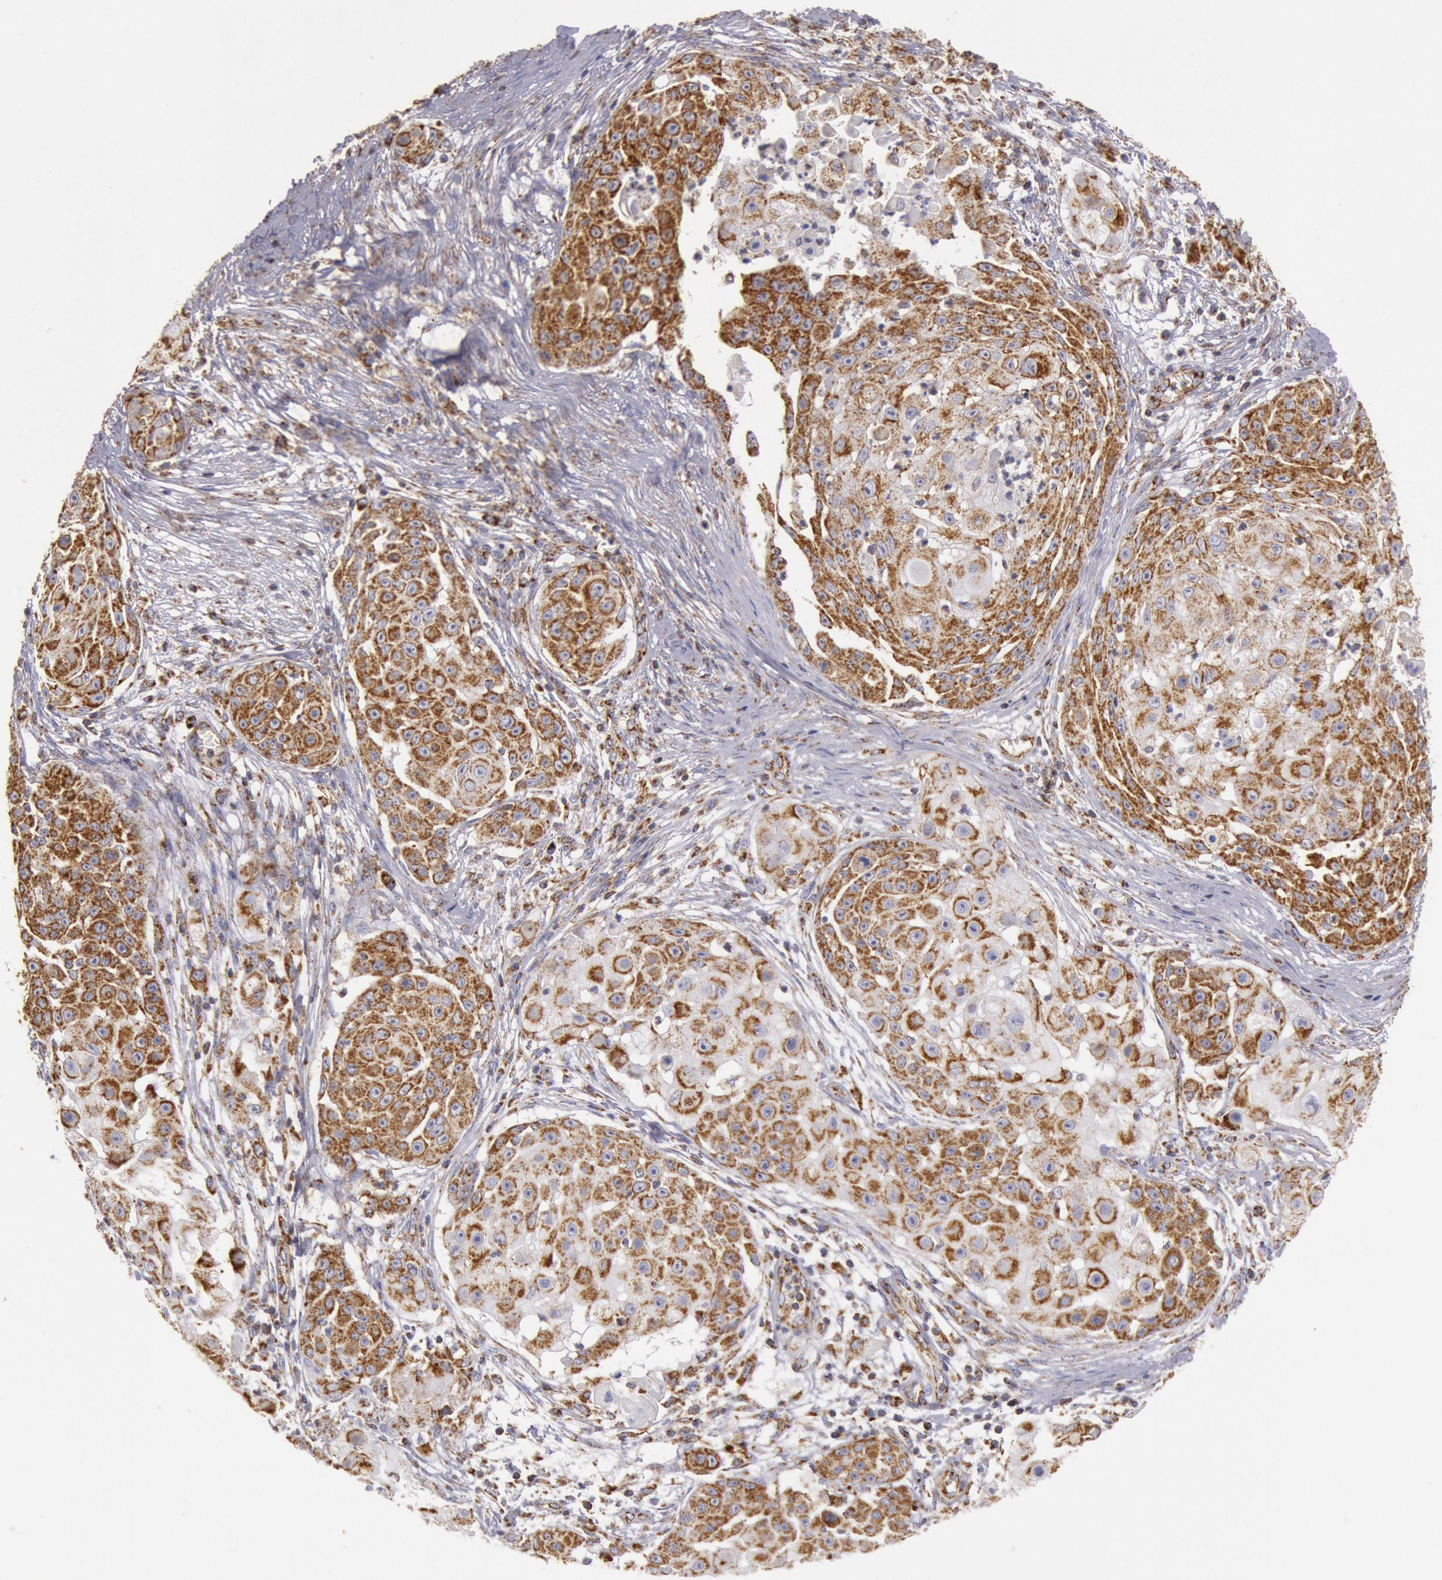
{"staining": {"intensity": "moderate", "quantity": ">75%", "location": "cytoplasmic/membranous"}, "tissue": "skin cancer", "cell_type": "Tumor cells", "image_type": "cancer", "snomed": [{"axis": "morphology", "description": "Squamous cell carcinoma, NOS"}, {"axis": "topography", "description": "Skin"}], "caption": "Moderate cytoplasmic/membranous positivity is seen in approximately >75% of tumor cells in skin cancer (squamous cell carcinoma).", "gene": "CYC1", "patient": {"sex": "female", "age": 57}}